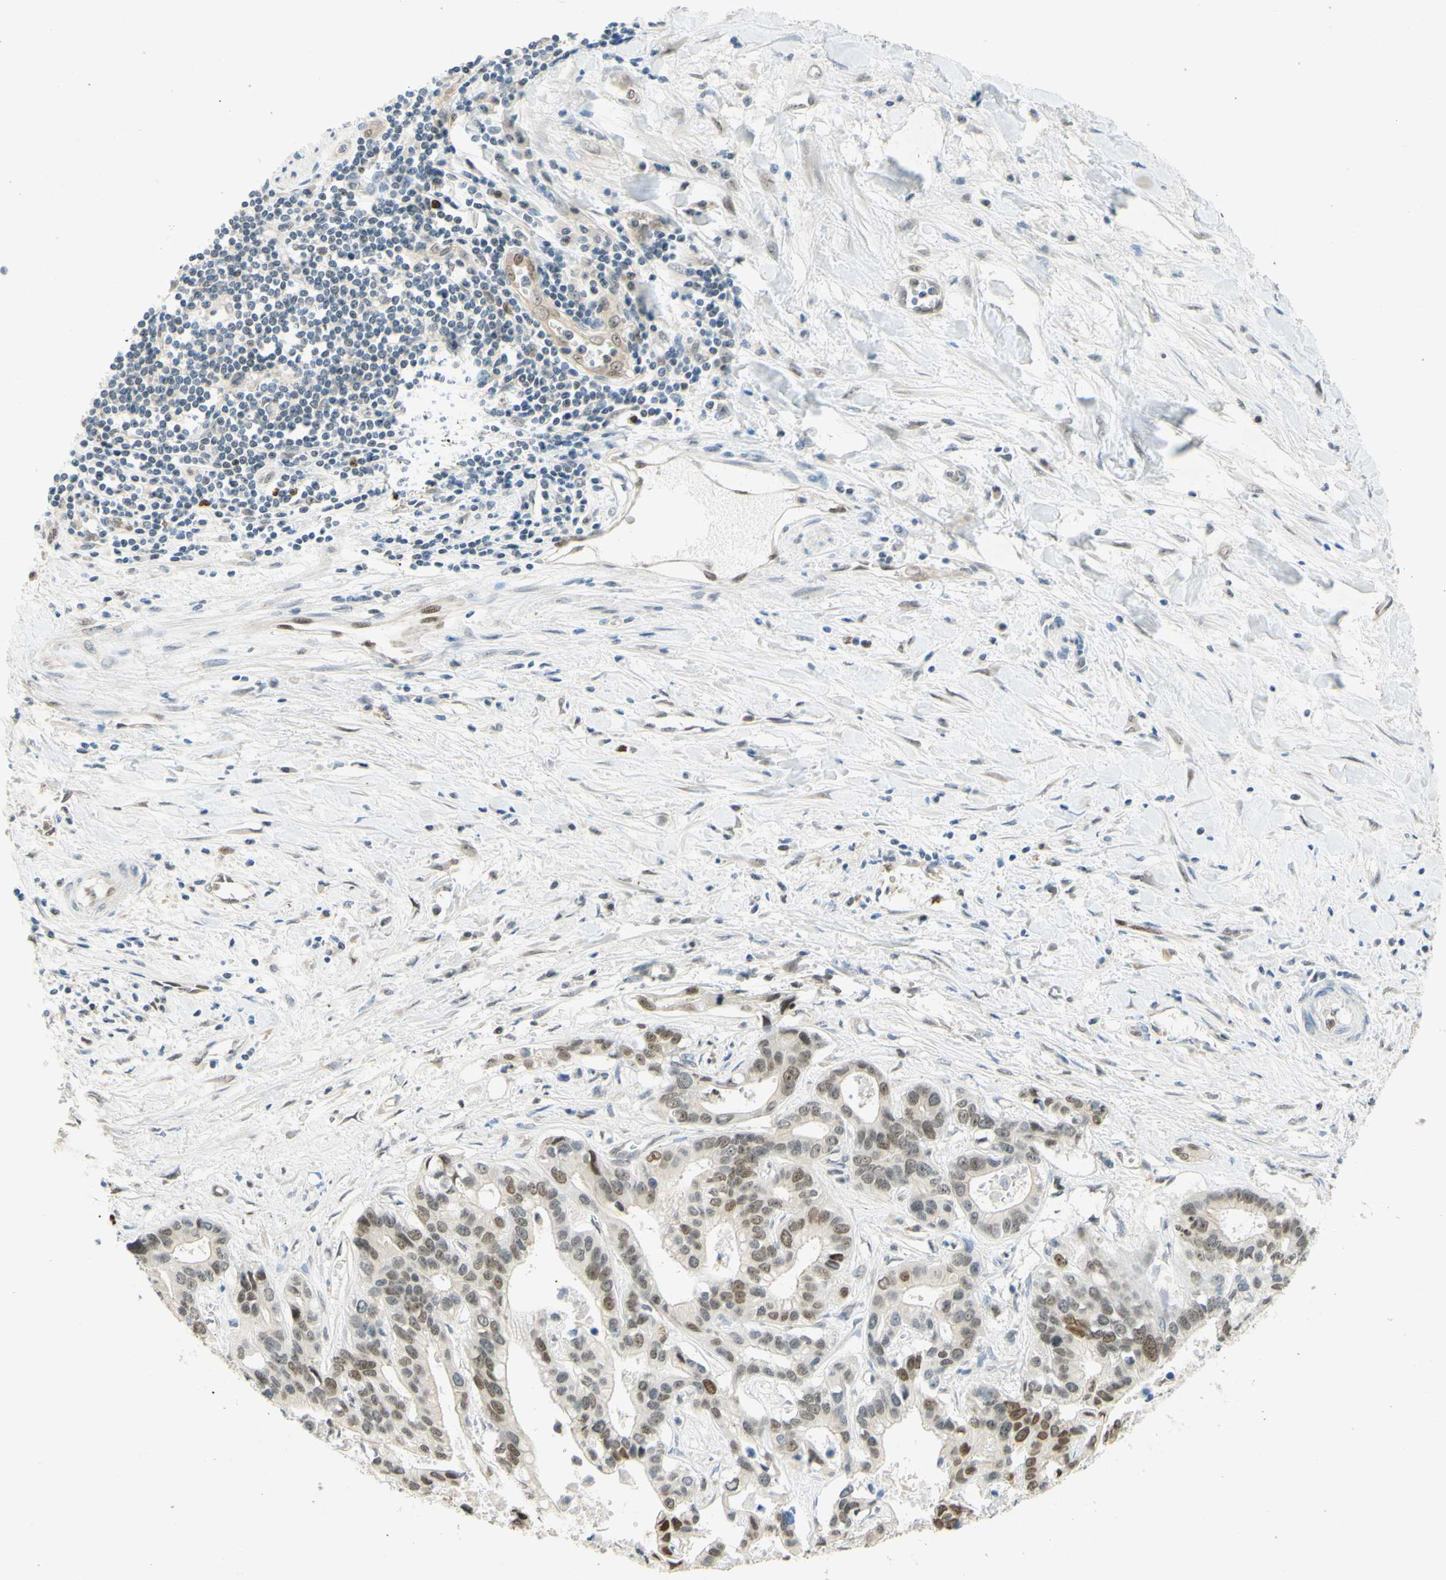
{"staining": {"intensity": "weak", "quantity": "25%-75%", "location": "nuclear"}, "tissue": "liver cancer", "cell_type": "Tumor cells", "image_type": "cancer", "snomed": [{"axis": "morphology", "description": "Cholangiocarcinoma"}, {"axis": "topography", "description": "Liver"}], "caption": "IHC of human liver cancer (cholangiocarcinoma) reveals low levels of weak nuclear positivity in approximately 25%-75% of tumor cells.", "gene": "POLB", "patient": {"sex": "female", "age": 65}}